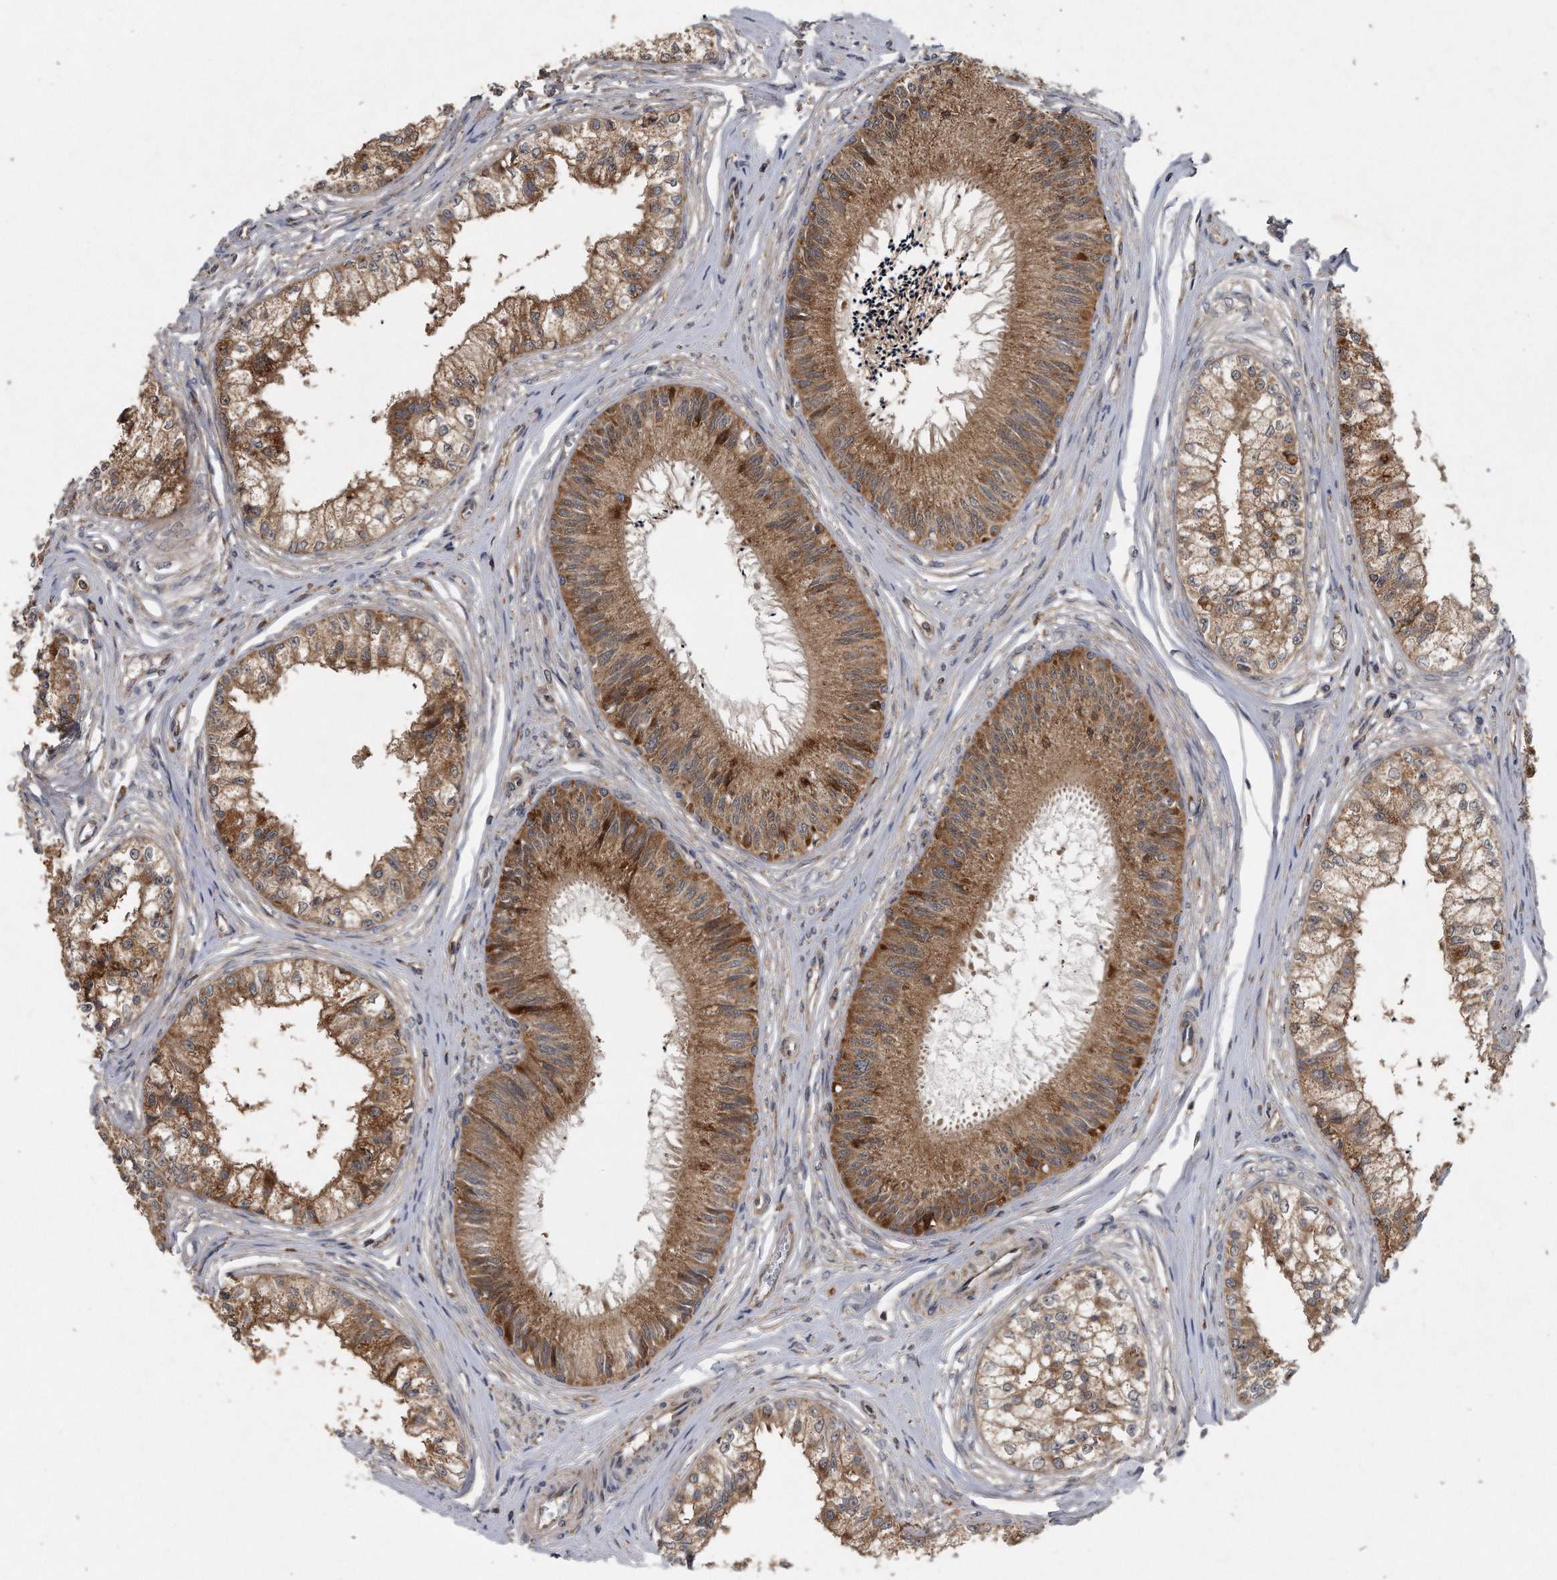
{"staining": {"intensity": "moderate", "quantity": ">75%", "location": "cytoplasmic/membranous"}, "tissue": "epididymis", "cell_type": "Glandular cells", "image_type": "normal", "snomed": [{"axis": "morphology", "description": "Normal tissue, NOS"}, {"axis": "topography", "description": "Epididymis"}], "caption": "Protein staining of benign epididymis reveals moderate cytoplasmic/membranous positivity in approximately >75% of glandular cells.", "gene": "ALPK2", "patient": {"sex": "male", "age": 79}}